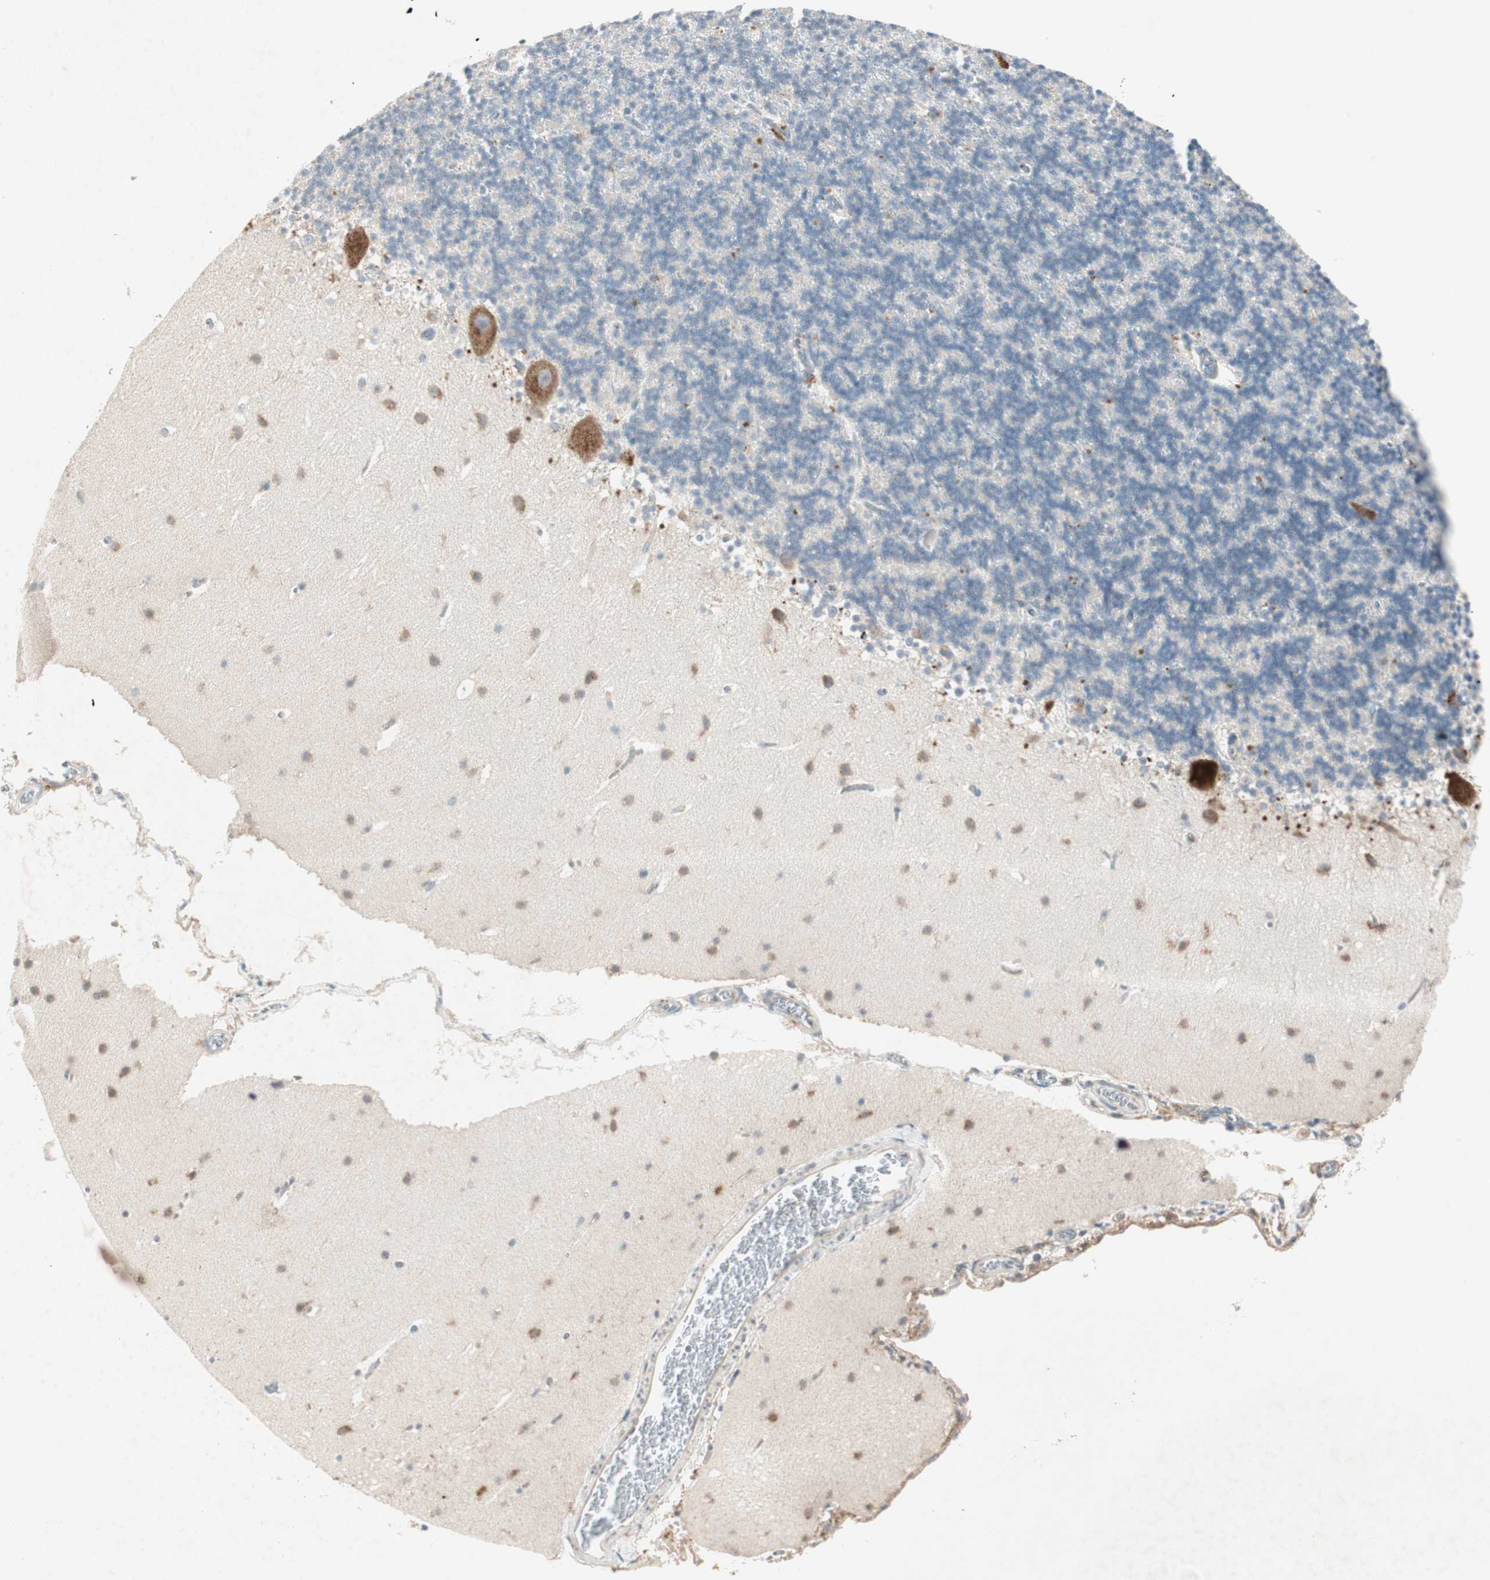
{"staining": {"intensity": "negative", "quantity": "none", "location": "none"}, "tissue": "cerebellum", "cell_type": "Cells in granular layer", "image_type": "normal", "snomed": [{"axis": "morphology", "description": "Normal tissue, NOS"}, {"axis": "topography", "description": "Cerebellum"}], "caption": "A high-resolution micrograph shows immunohistochemistry staining of benign cerebellum, which demonstrates no significant expression in cells in granular layer.", "gene": "RPL23", "patient": {"sex": "male", "age": 45}}